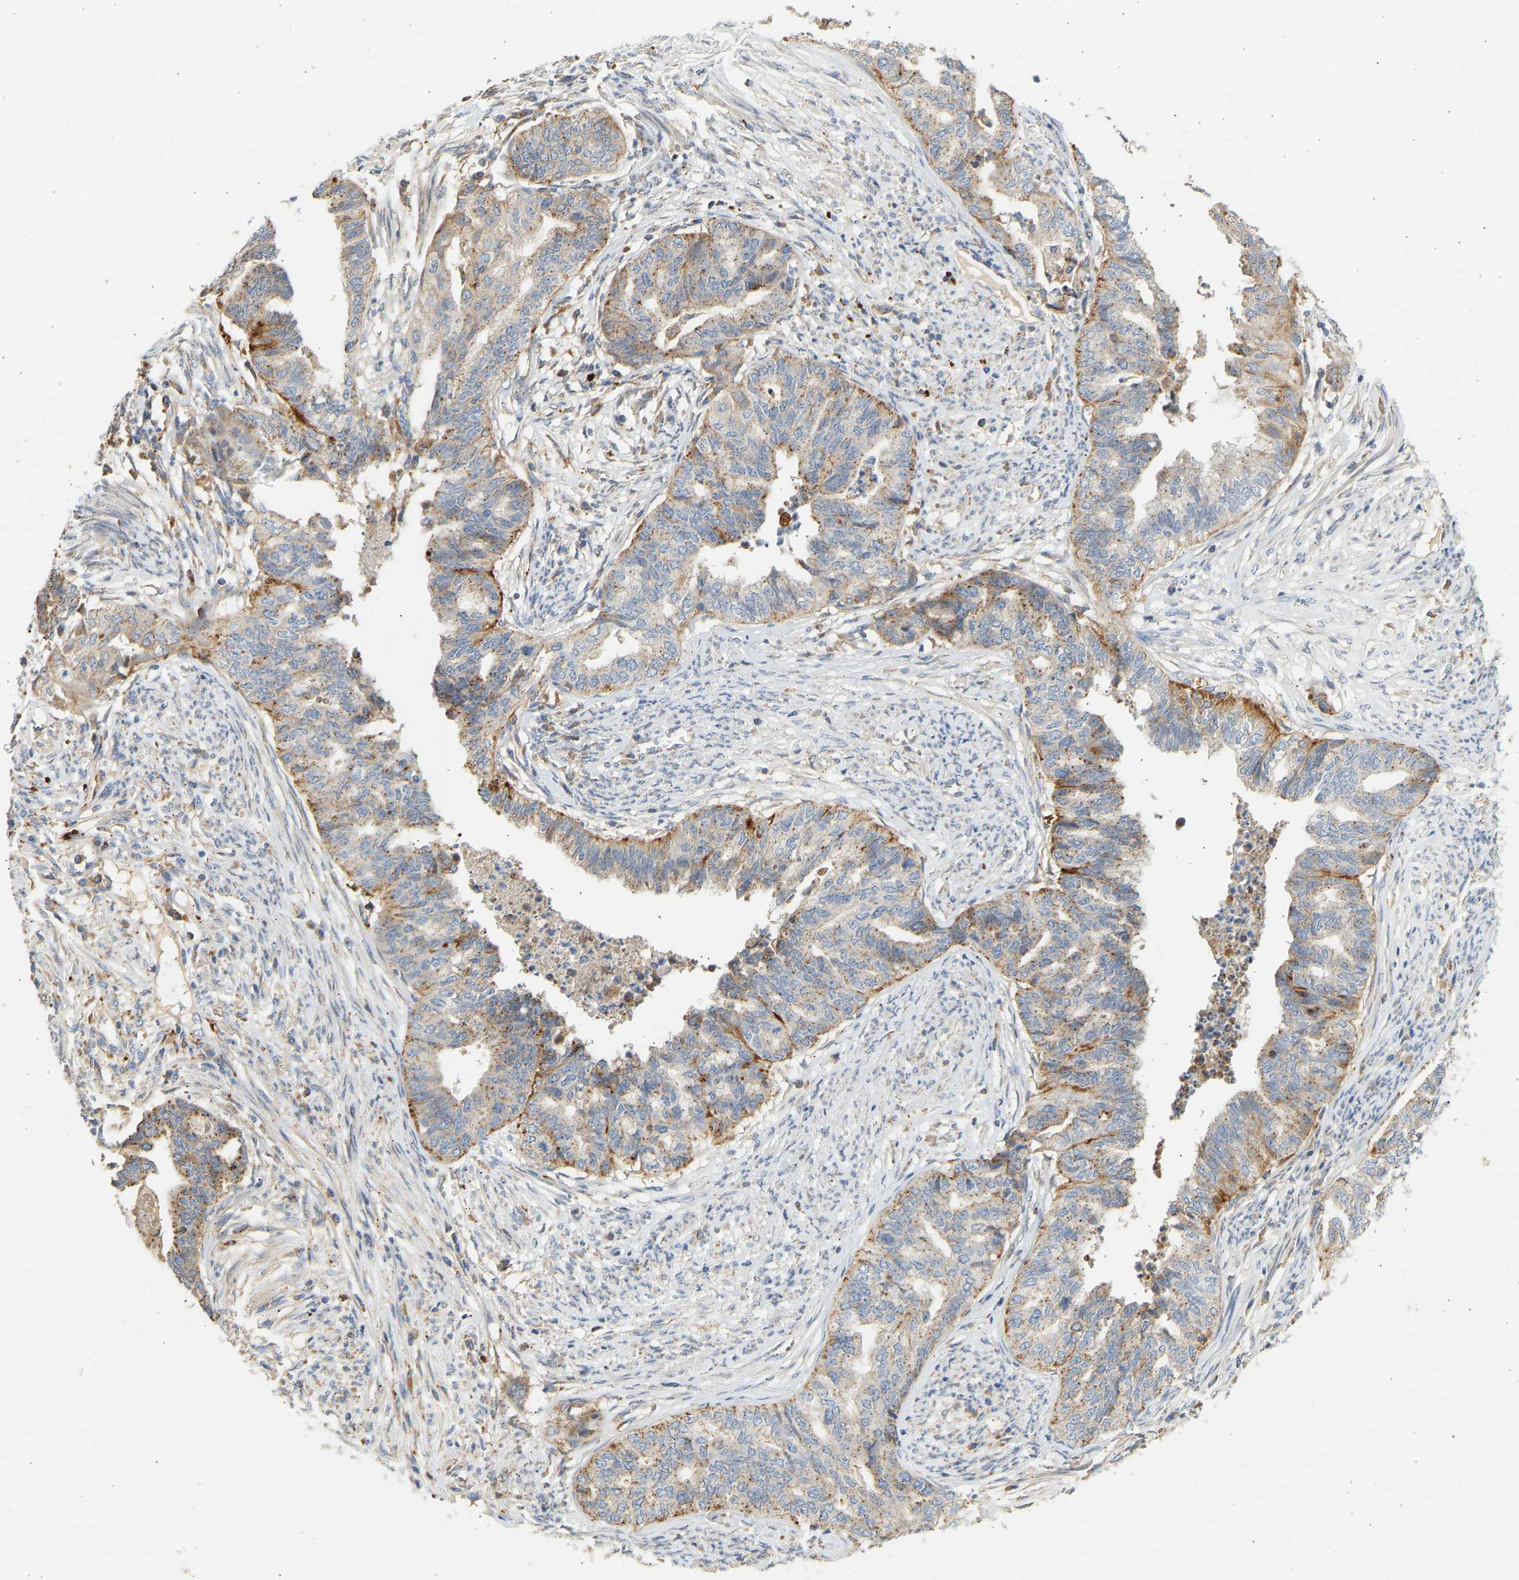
{"staining": {"intensity": "moderate", "quantity": ">75%", "location": "cytoplasmic/membranous"}, "tissue": "endometrial cancer", "cell_type": "Tumor cells", "image_type": "cancer", "snomed": [{"axis": "morphology", "description": "Adenocarcinoma, NOS"}, {"axis": "topography", "description": "Endometrium"}], "caption": "Immunohistochemical staining of human endometrial cancer exhibits medium levels of moderate cytoplasmic/membranous positivity in approximately >75% of tumor cells. (DAB IHC, brown staining for protein, blue staining for nuclei).", "gene": "ENTHD1", "patient": {"sex": "female", "age": 79}}